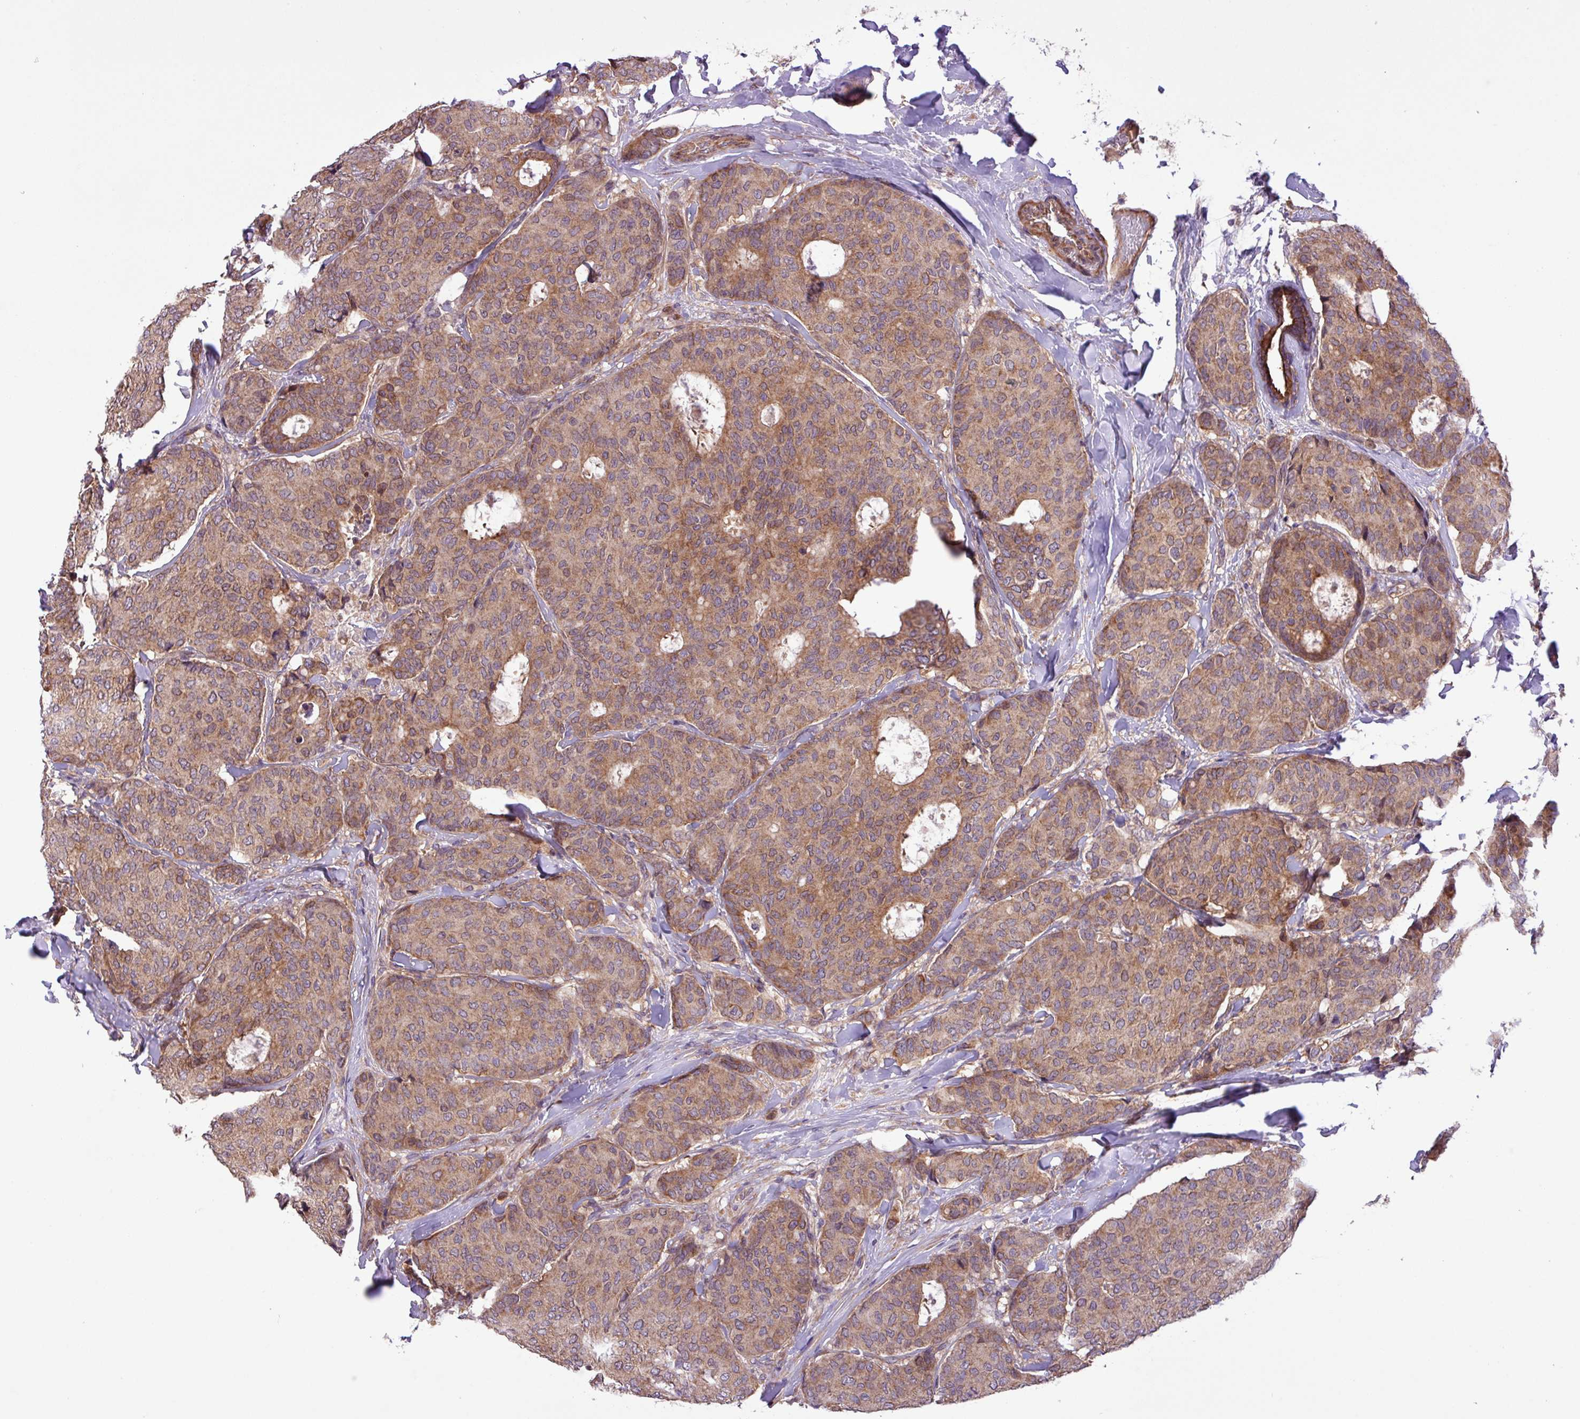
{"staining": {"intensity": "moderate", "quantity": ">75%", "location": "cytoplasmic/membranous"}, "tissue": "breast cancer", "cell_type": "Tumor cells", "image_type": "cancer", "snomed": [{"axis": "morphology", "description": "Duct carcinoma"}, {"axis": "topography", "description": "Breast"}], "caption": "Protein staining of breast cancer tissue exhibits moderate cytoplasmic/membranous expression in approximately >75% of tumor cells.", "gene": "TIMM10B", "patient": {"sex": "female", "age": 75}}